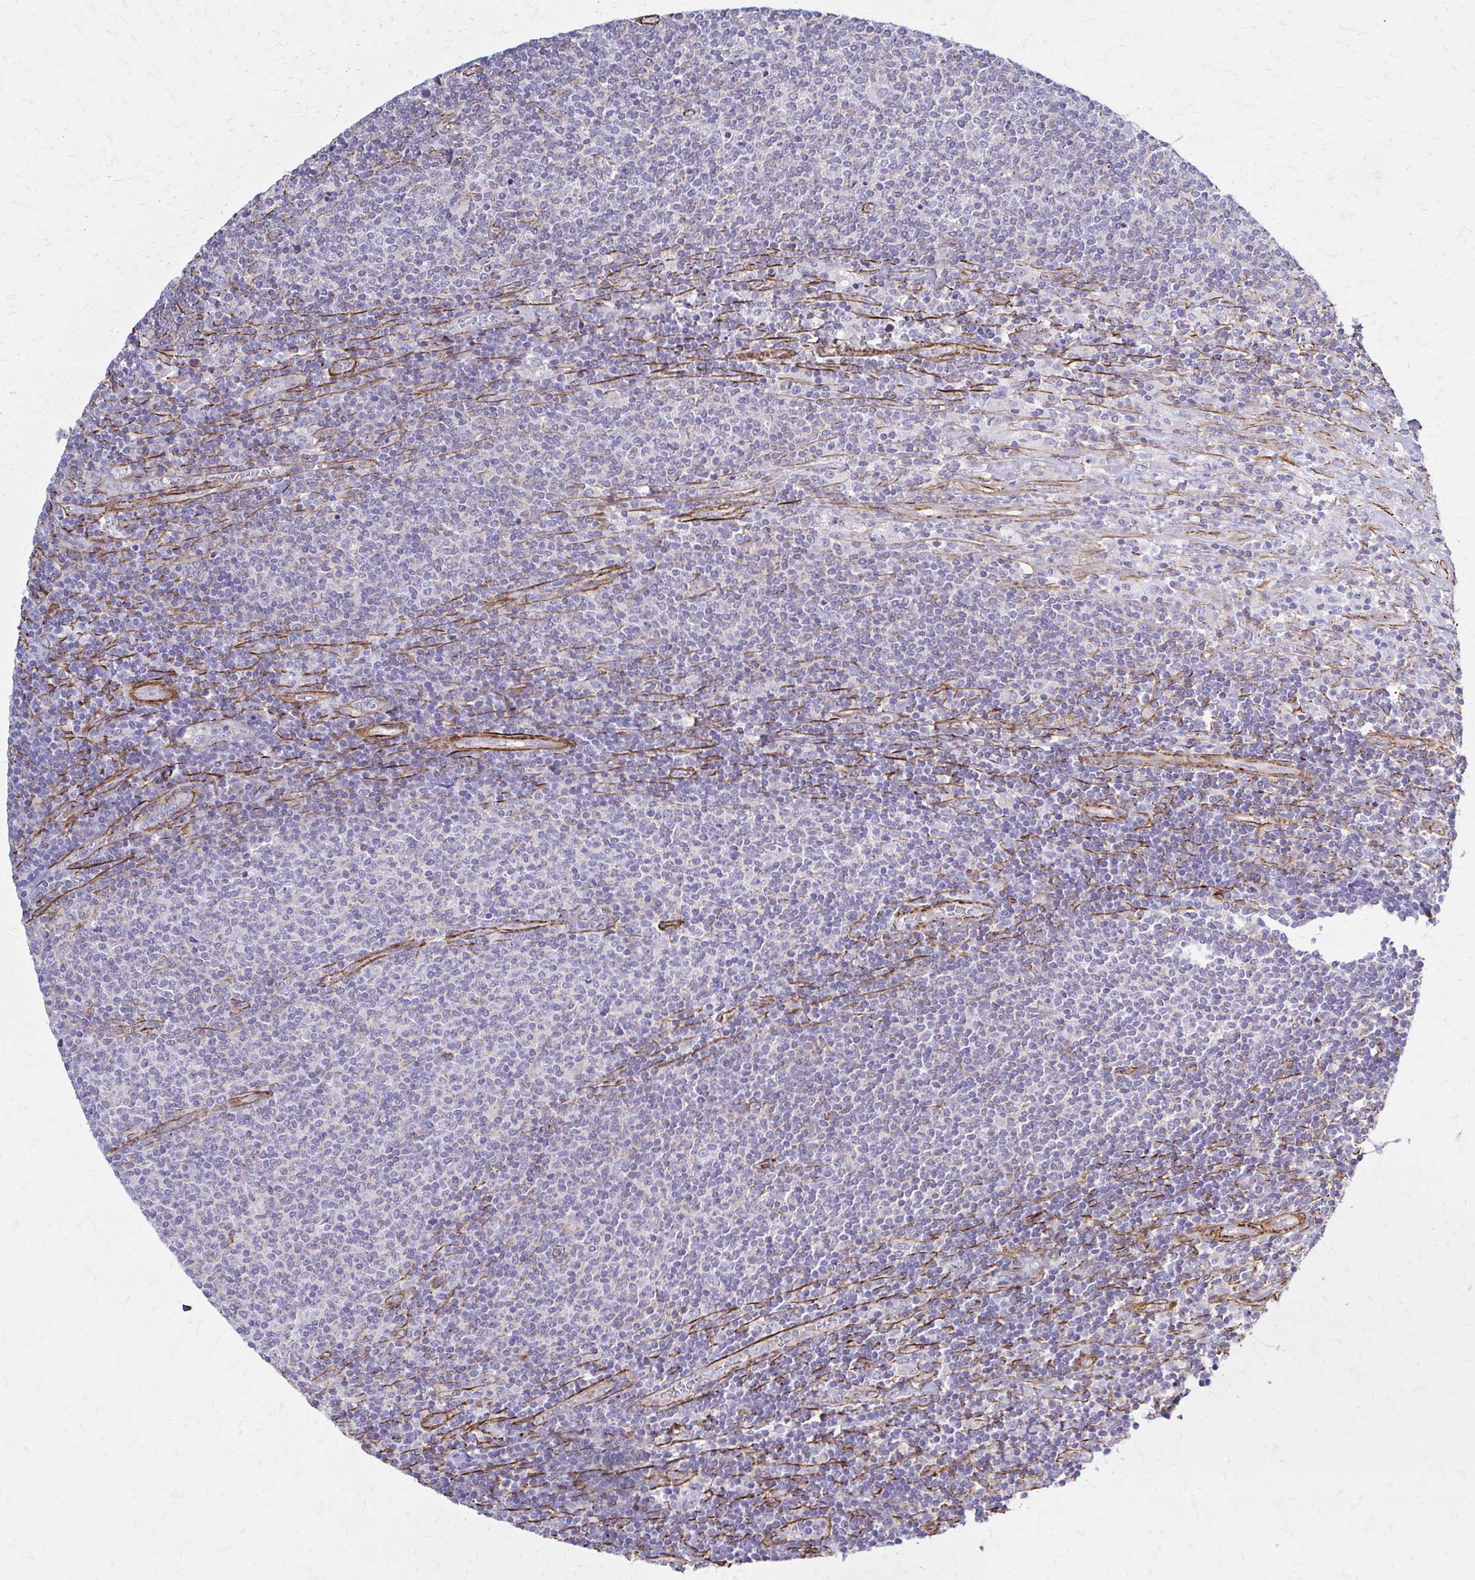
{"staining": {"intensity": "negative", "quantity": "none", "location": "none"}, "tissue": "lymphoma", "cell_type": "Tumor cells", "image_type": "cancer", "snomed": [{"axis": "morphology", "description": "Malignant lymphoma, non-Hodgkin's type, Low grade"}, {"axis": "topography", "description": "Lymph node"}], "caption": "Lymphoma was stained to show a protein in brown. There is no significant staining in tumor cells. (Brightfield microscopy of DAB (3,3'-diaminobenzidine) immunohistochemistry (IHC) at high magnification).", "gene": "TIMMDC1", "patient": {"sex": "male", "age": 52}}